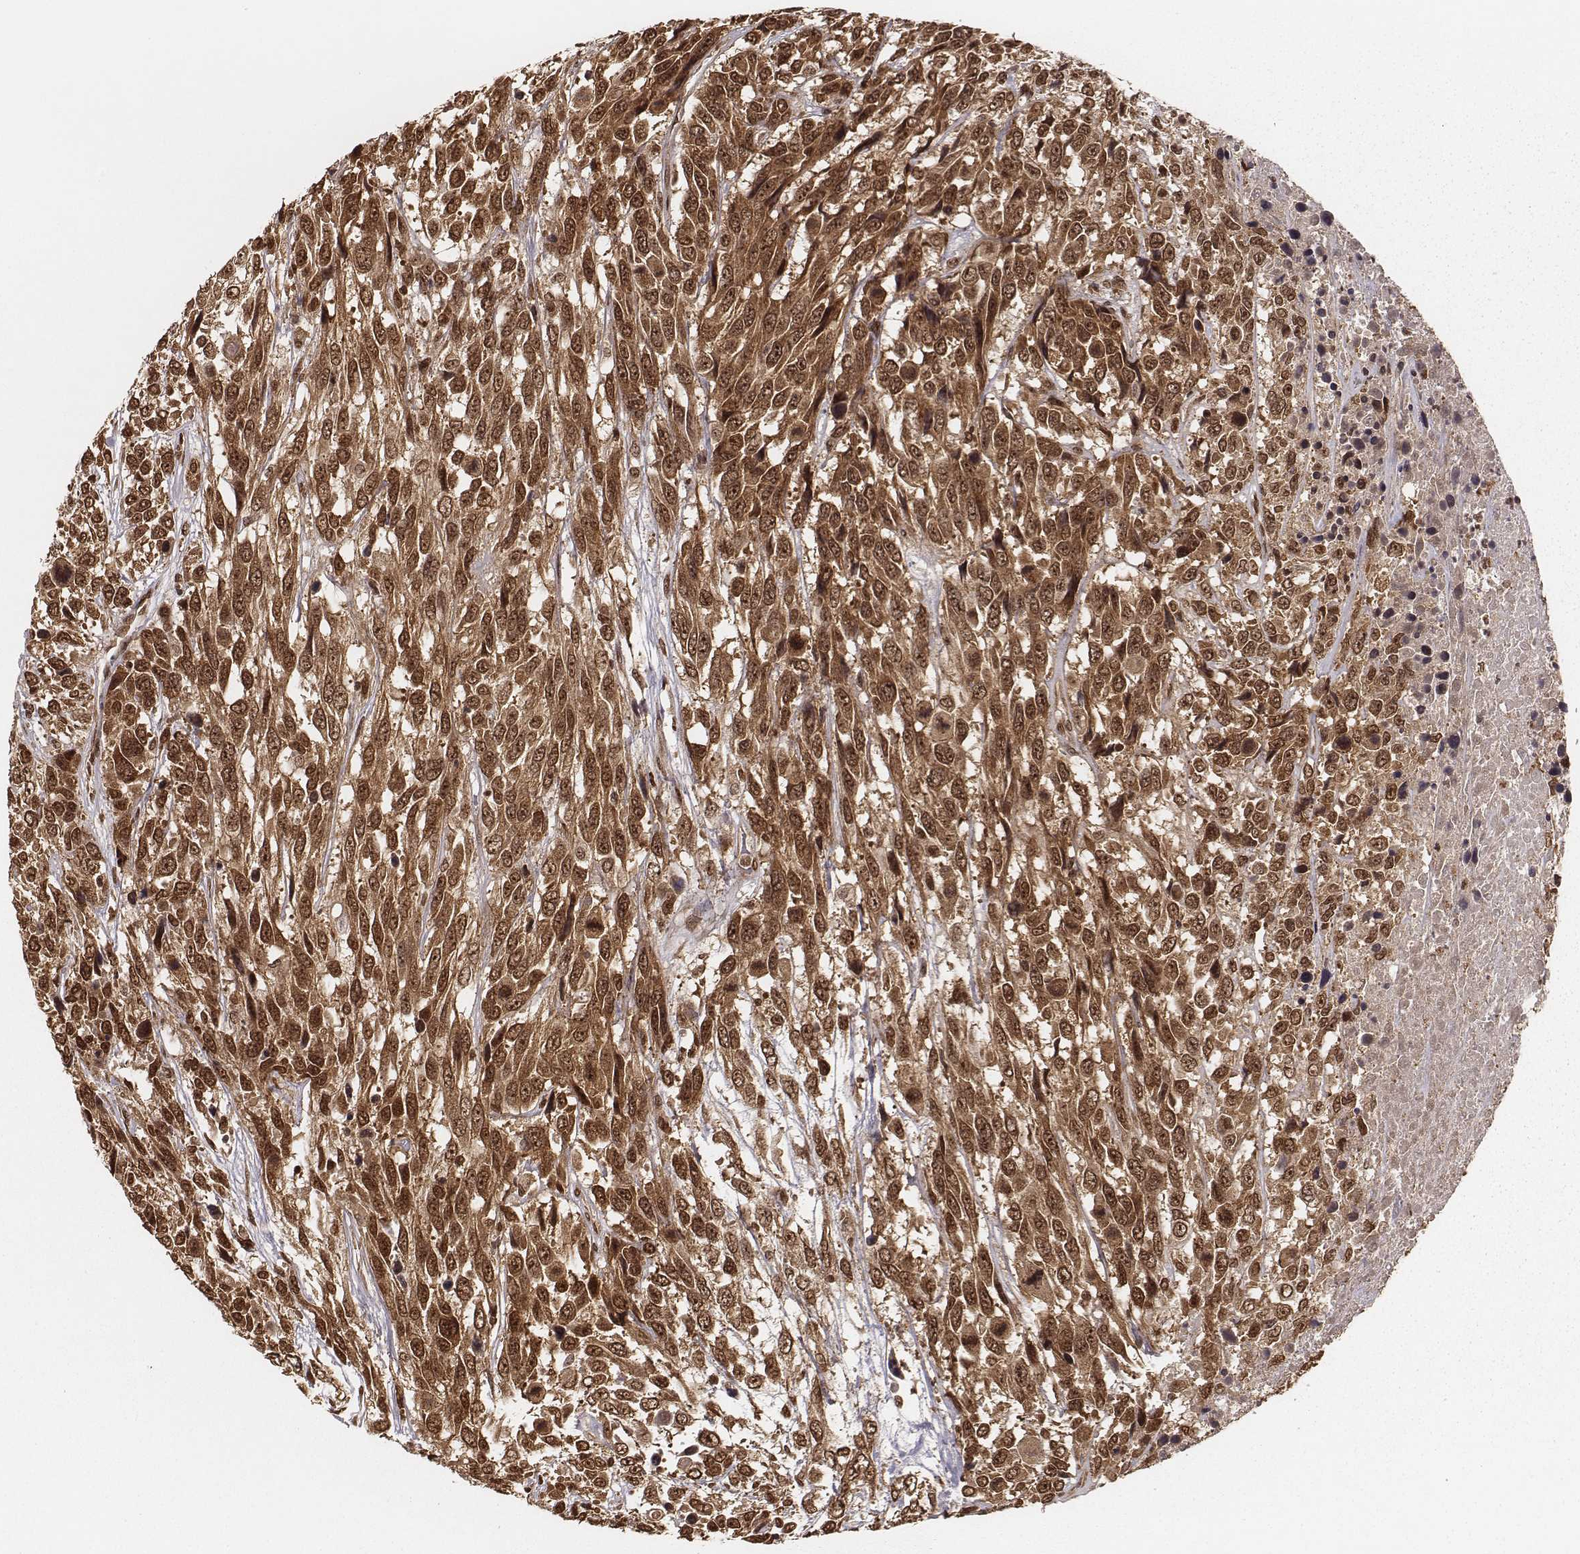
{"staining": {"intensity": "moderate", "quantity": ">75%", "location": "cytoplasmic/membranous,nuclear"}, "tissue": "urothelial cancer", "cell_type": "Tumor cells", "image_type": "cancer", "snomed": [{"axis": "morphology", "description": "Urothelial carcinoma, High grade"}, {"axis": "topography", "description": "Urinary bladder"}], "caption": "DAB immunohistochemical staining of human urothelial cancer displays moderate cytoplasmic/membranous and nuclear protein expression in about >75% of tumor cells. (Stains: DAB in brown, nuclei in blue, Microscopy: brightfield microscopy at high magnification).", "gene": "NFX1", "patient": {"sex": "female", "age": 70}}